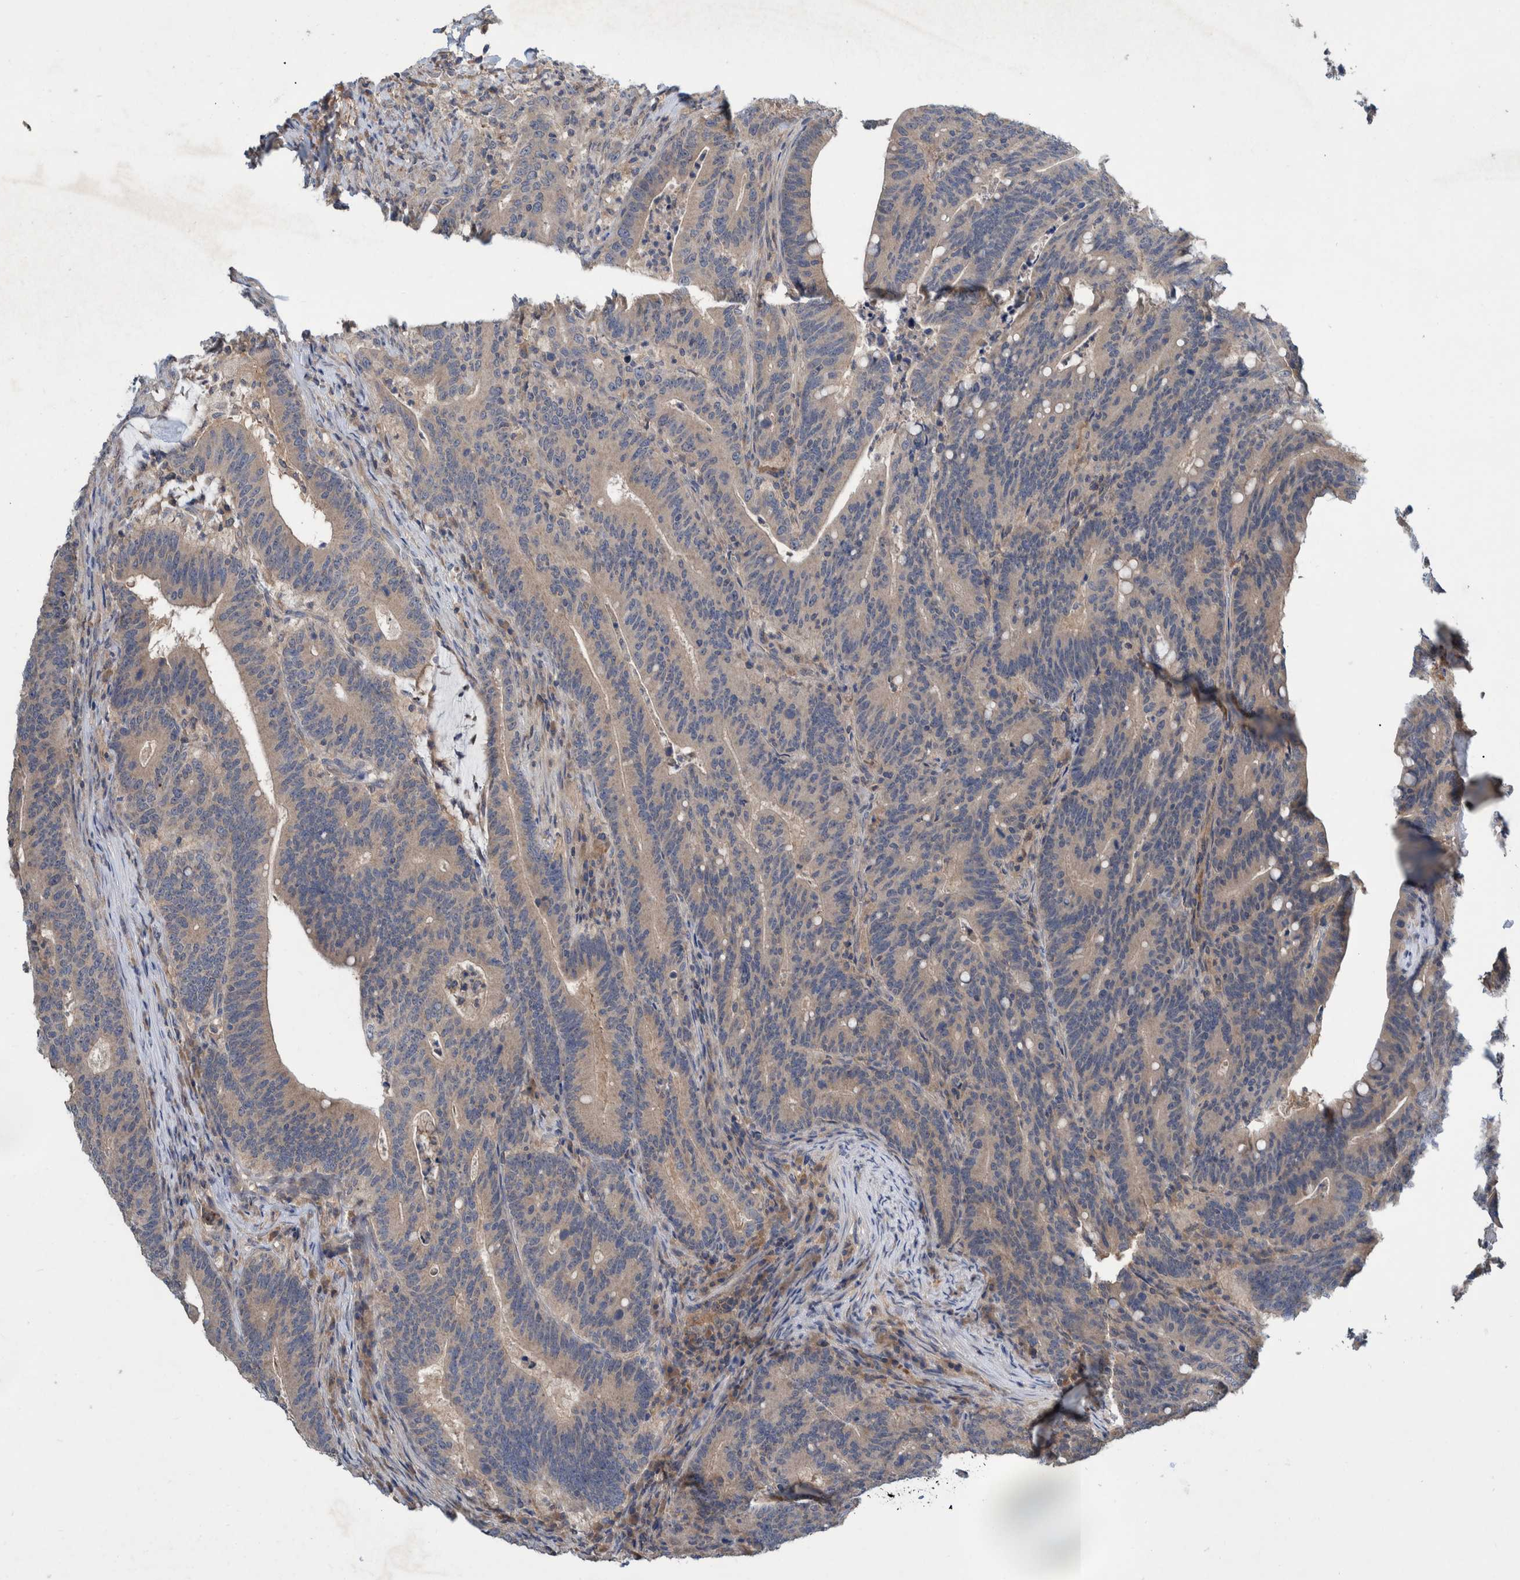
{"staining": {"intensity": "weak", "quantity": "<25%", "location": "cytoplasmic/membranous"}, "tissue": "colorectal cancer", "cell_type": "Tumor cells", "image_type": "cancer", "snomed": [{"axis": "morphology", "description": "Adenocarcinoma, NOS"}, {"axis": "topography", "description": "Colon"}], "caption": "High magnification brightfield microscopy of adenocarcinoma (colorectal) stained with DAB (3,3'-diaminobenzidine) (brown) and counterstained with hematoxylin (blue): tumor cells show no significant staining.", "gene": "PLPBP", "patient": {"sex": "female", "age": 66}}